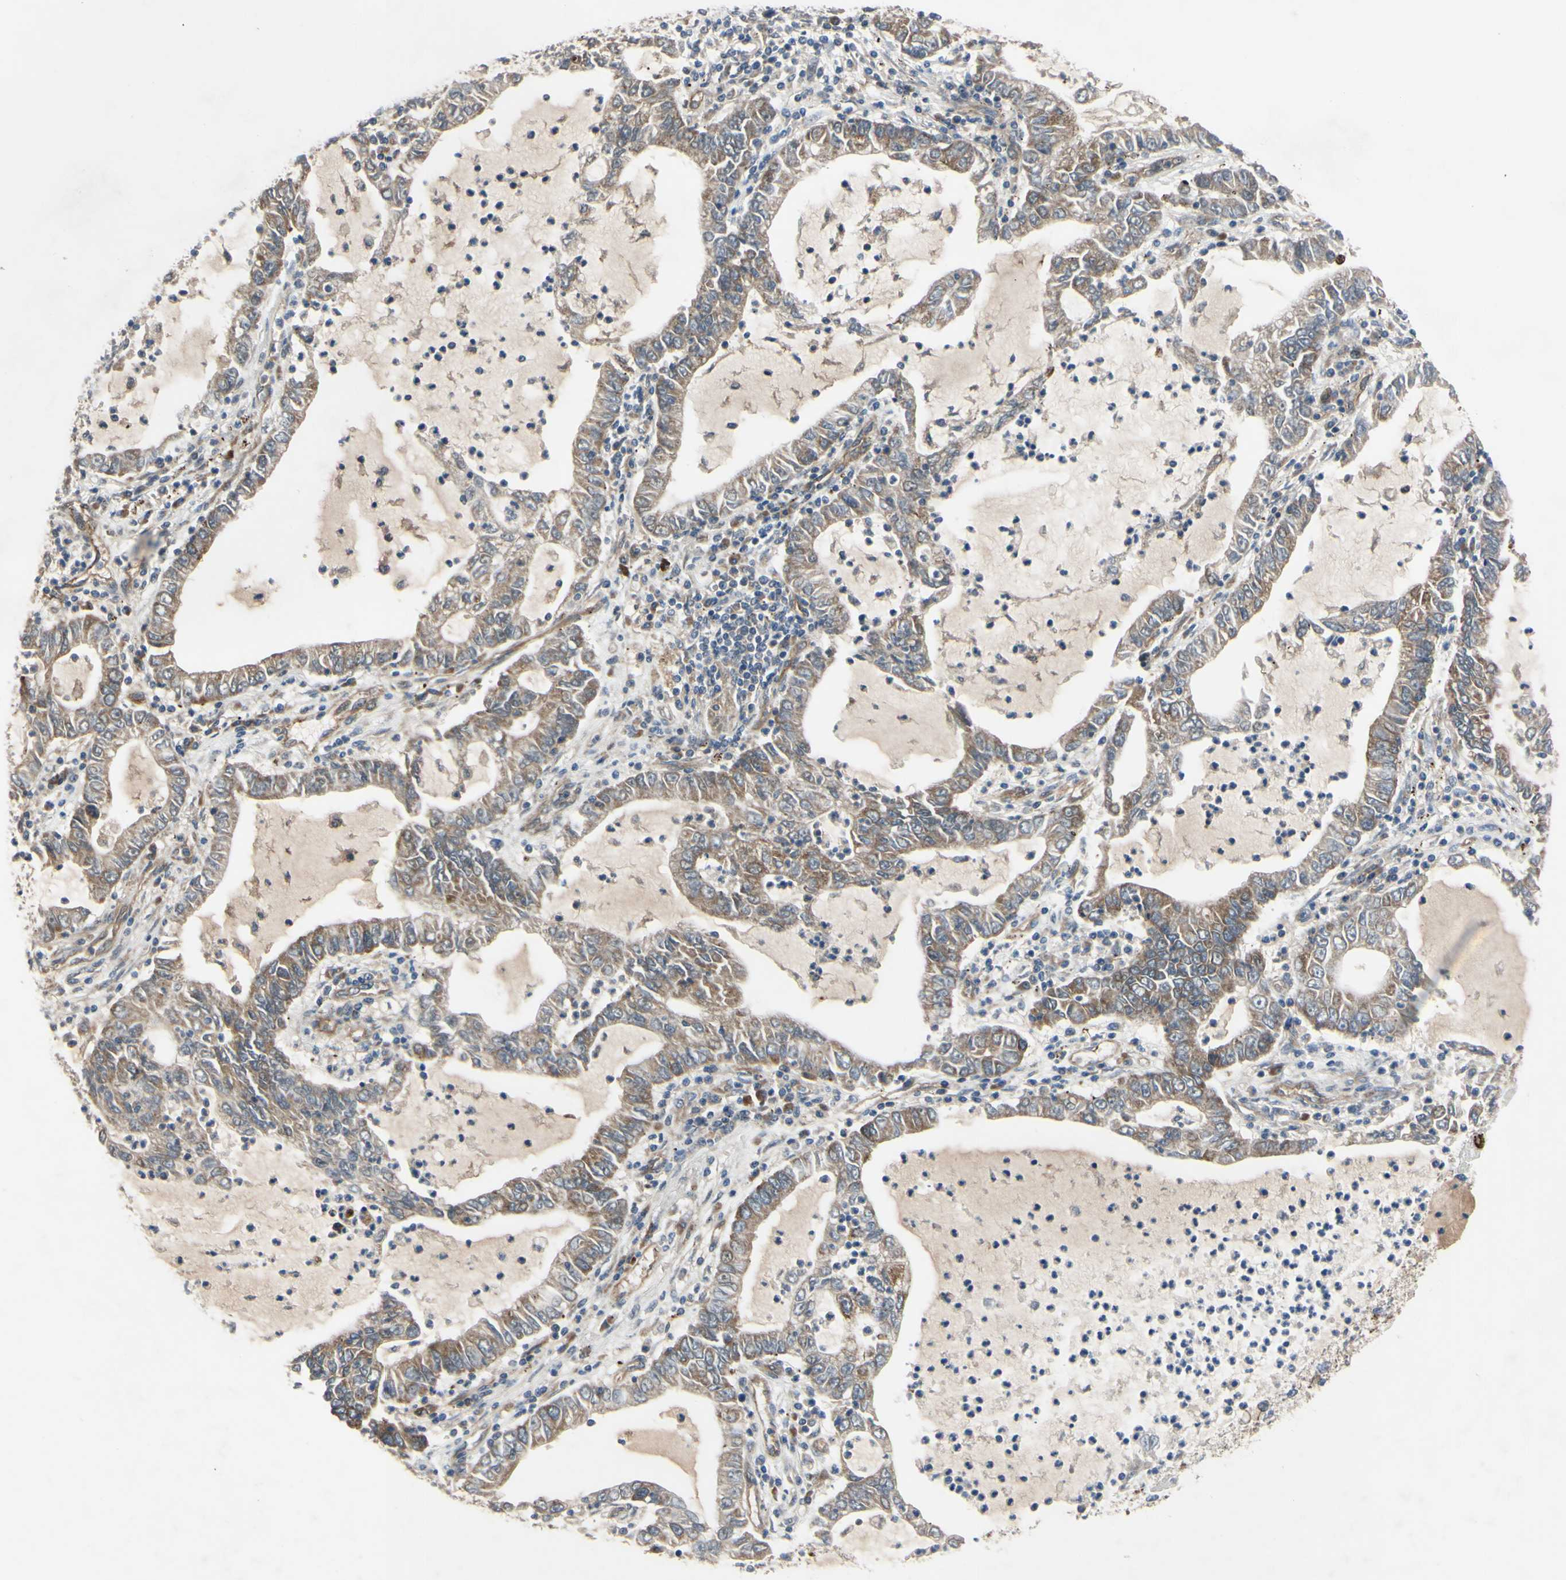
{"staining": {"intensity": "moderate", "quantity": ">75%", "location": "cytoplasmic/membranous"}, "tissue": "lung cancer", "cell_type": "Tumor cells", "image_type": "cancer", "snomed": [{"axis": "morphology", "description": "Adenocarcinoma, NOS"}, {"axis": "topography", "description": "Lung"}], "caption": "Human lung adenocarcinoma stained with a protein marker exhibits moderate staining in tumor cells.", "gene": "XIAP", "patient": {"sex": "female", "age": 51}}